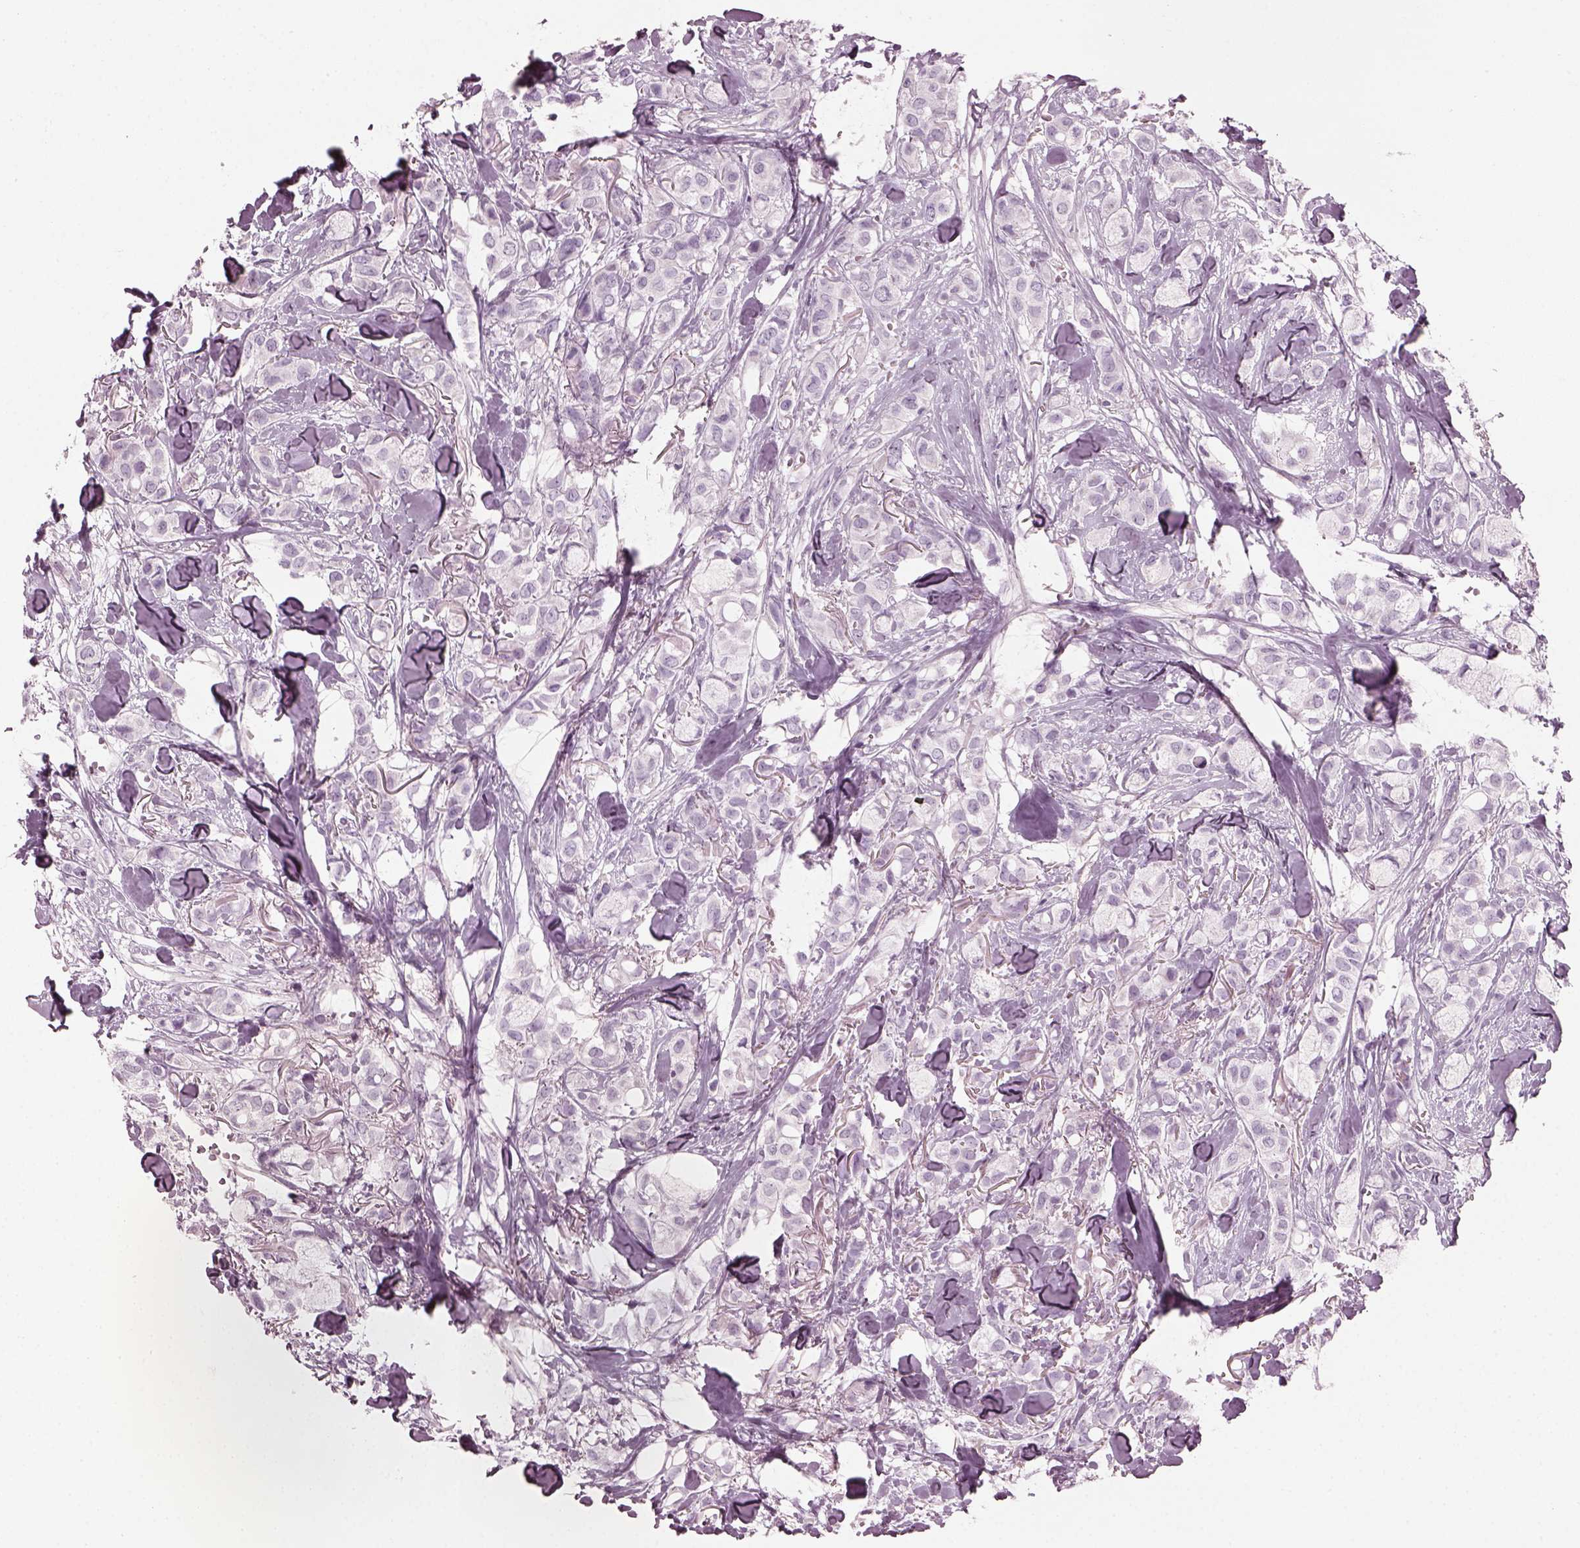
{"staining": {"intensity": "negative", "quantity": "none", "location": "none"}, "tissue": "breast cancer", "cell_type": "Tumor cells", "image_type": "cancer", "snomed": [{"axis": "morphology", "description": "Duct carcinoma"}, {"axis": "topography", "description": "Breast"}], "caption": "Breast intraductal carcinoma stained for a protein using IHC shows no staining tumor cells.", "gene": "PDC", "patient": {"sex": "female", "age": 85}}